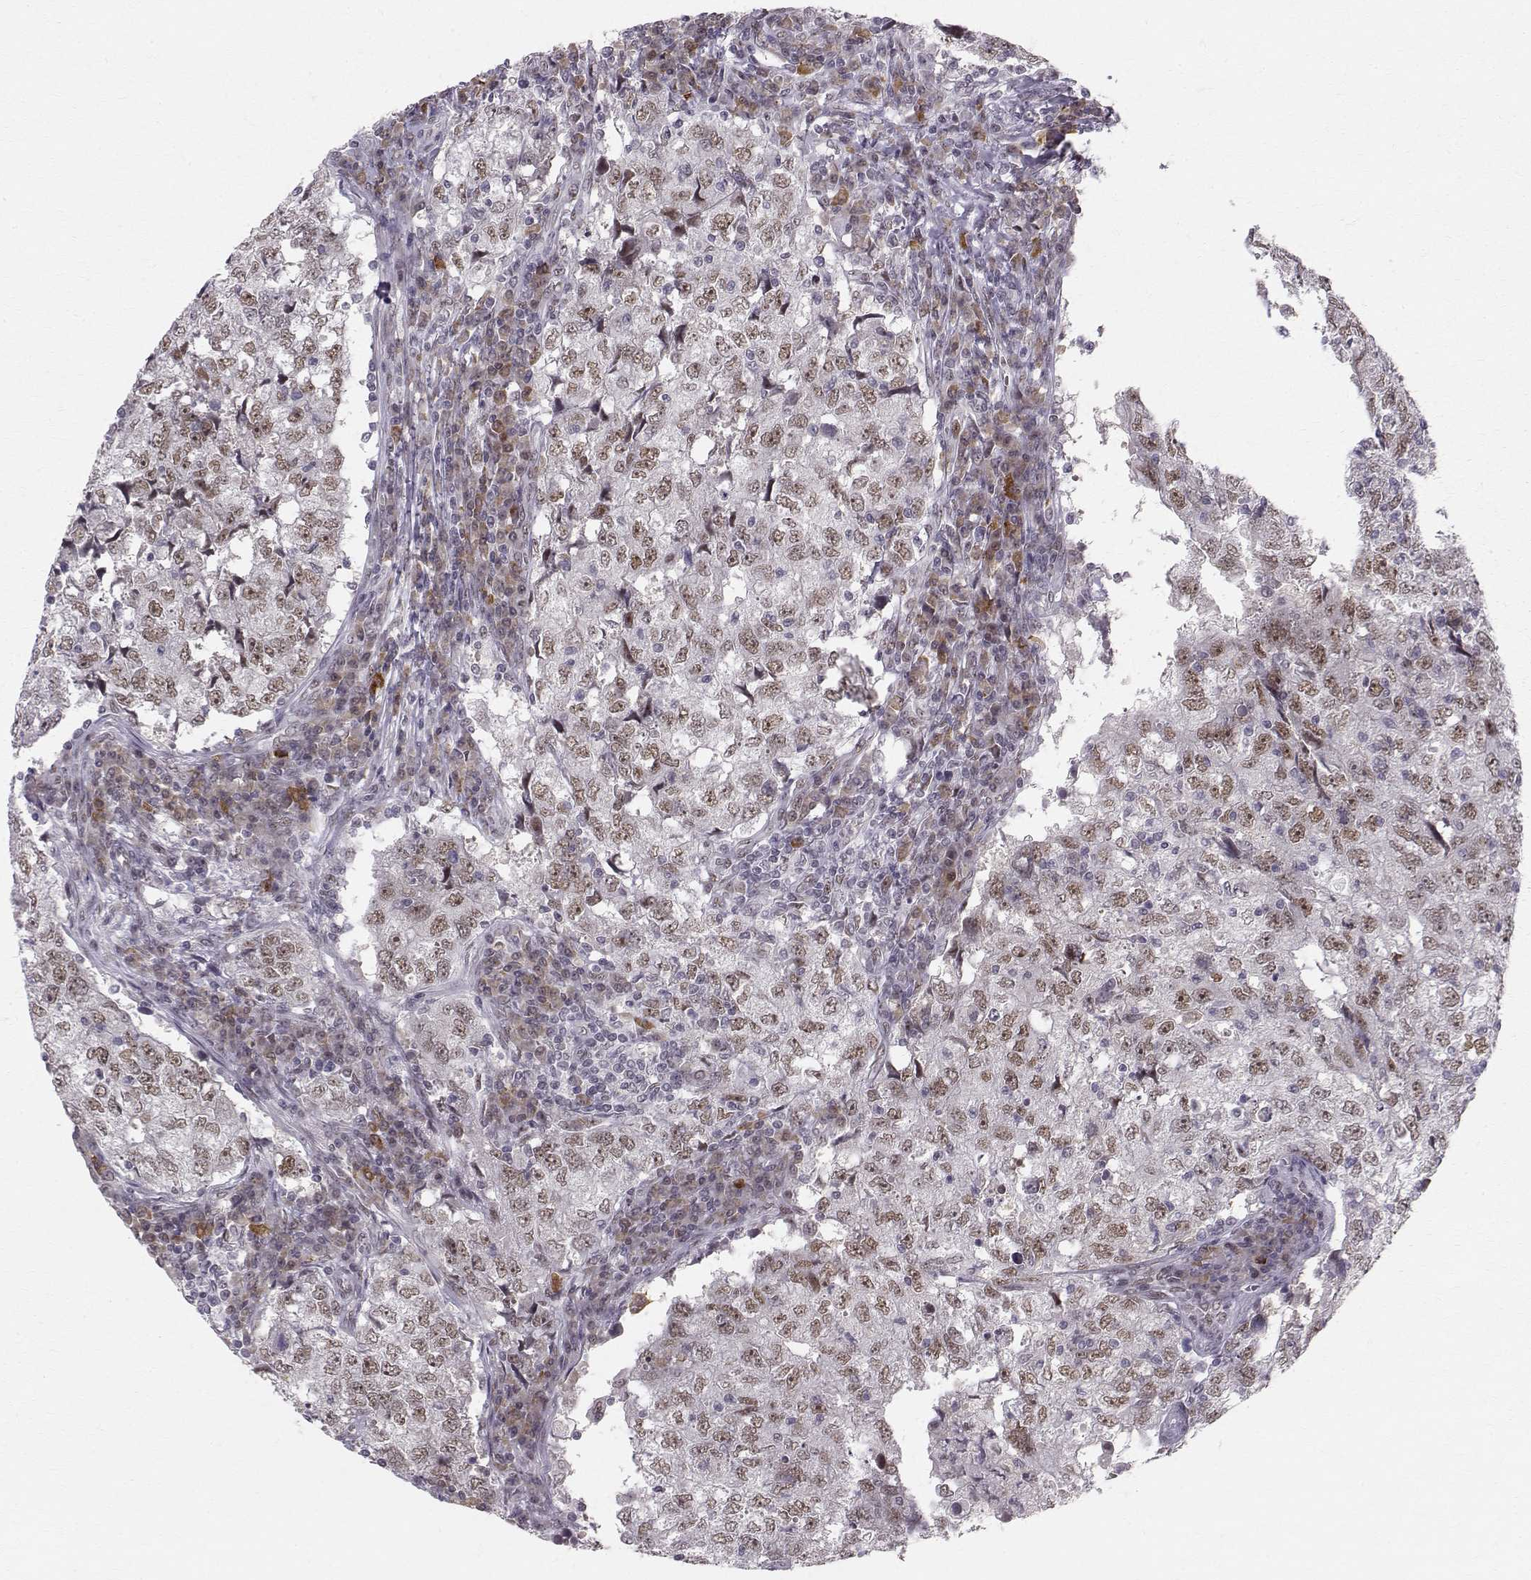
{"staining": {"intensity": "moderate", "quantity": "25%-75%", "location": "nuclear"}, "tissue": "breast cancer", "cell_type": "Tumor cells", "image_type": "cancer", "snomed": [{"axis": "morphology", "description": "Duct carcinoma"}, {"axis": "topography", "description": "Breast"}], "caption": "Protein expression by IHC exhibits moderate nuclear staining in approximately 25%-75% of tumor cells in breast cancer.", "gene": "RPP38", "patient": {"sex": "female", "age": 30}}